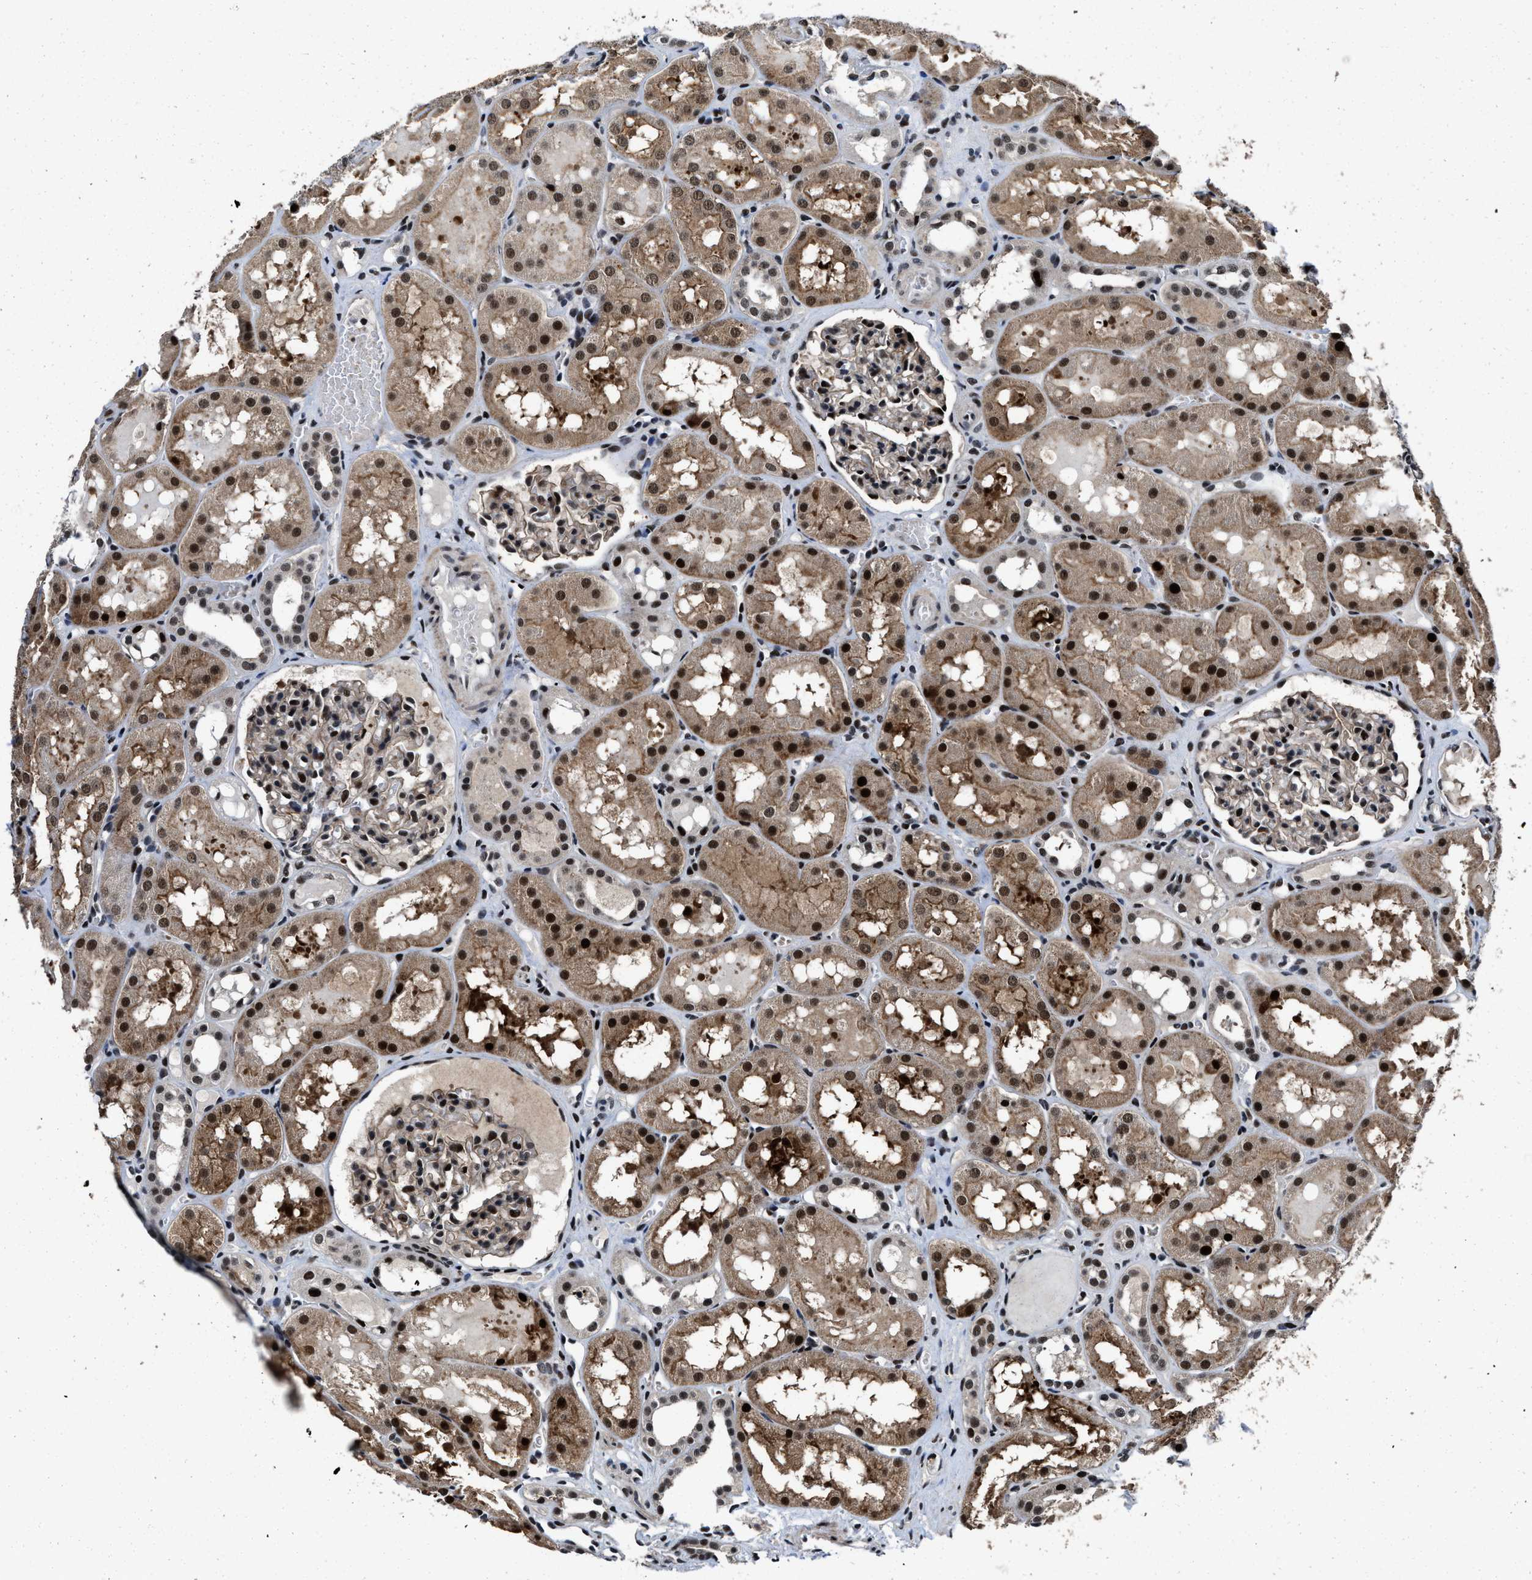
{"staining": {"intensity": "strong", "quantity": "25%-75%", "location": "nuclear"}, "tissue": "kidney", "cell_type": "Cells in glomeruli", "image_type": "normal", "snomed": [{"axis": "morphology", "description": "Normal tissue, NOS"}, {"axis": "topography", "description": "Kidney"}, {"axis": "topography", "description": "Urinary bladder"}], "caption": "Immunohistochemical staining of benign kidney exhibits high levels of strong nuclear expression in about 25%-75% of cells in glomeruli.", "gene": "ZNF233", "patient": {"sex": "male", "age": 16}}